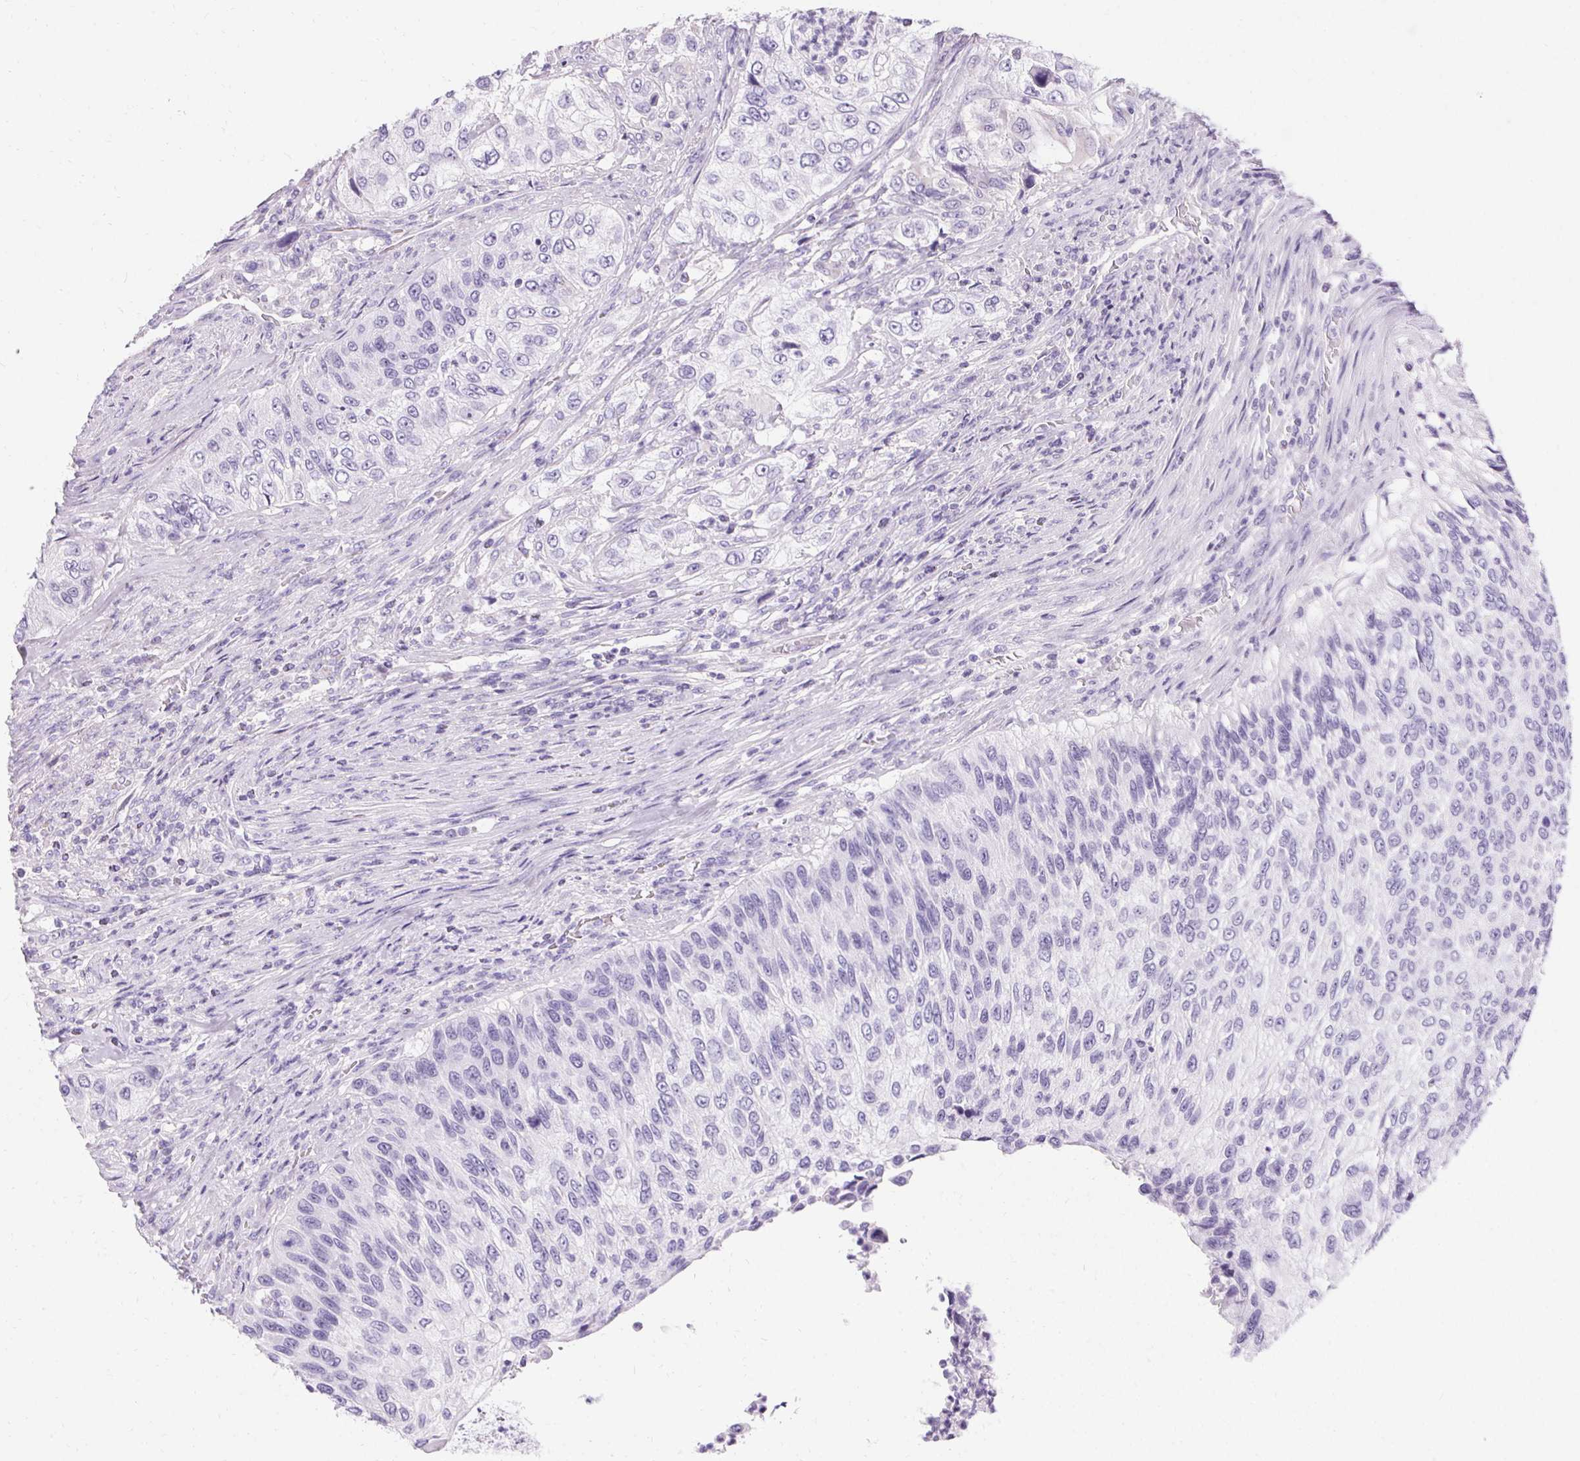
{"staining": {"intensity": "negative", "quantity": "none", "location": "none"}, "tissue": "urothelial cancer", "cell_type": "Tumor cells", "image_type": "cancer", "snomed": [{"axis": "morphology", "description": "Urothelial carcinoma, High grade"}, {"axis": "topography", "description": "Urinary bladder"}], "caption": "A high-resolution image shows immunohistochemistry staining of high-grade urothelial carcinoma, which shows no significant staining in tumor cells.", "gene": "ASGR2", "patient": {"sex": "female", "age": 60}}